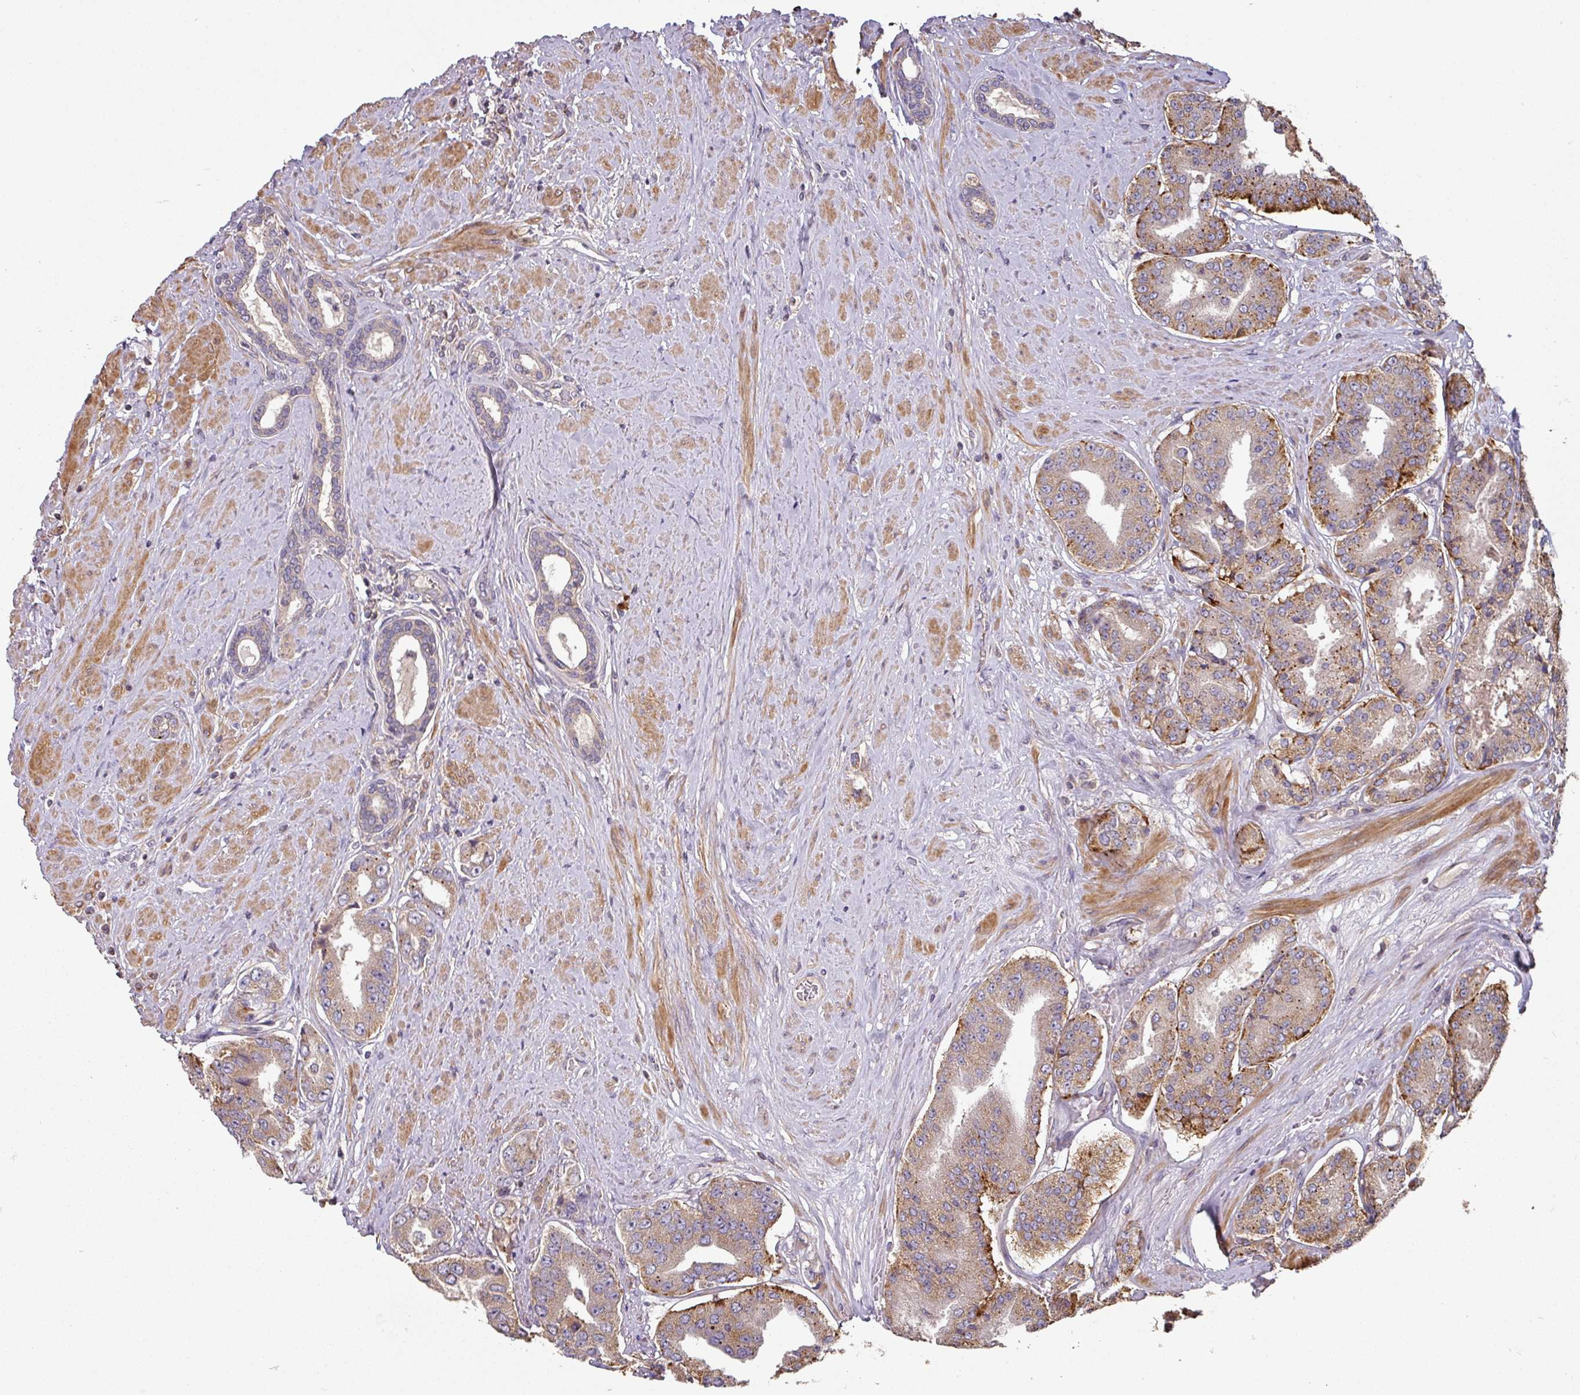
{"staining": {"intensity": "moderate", "quantity": "25%-75%", "location": "cytoplasmic/membranous"}, "tissue": "prostate cancer", "cell_type": "Tumor cells", "image_type": "cancer", "snomed": [{"axis": "morphology", "description": "Adenocarcinoma, High grade"}, {"axis": "topography", "description": "Prostate"}], "caption": "The photomicrograph demonstrates staining of prostate high-grade adenocarcinoma, revealing moderate cytoplasmic/membranous protein expression (brown color) within tumor cells.", "gene": "SIK1", "patient": {"sex": "male", "age": 63}}